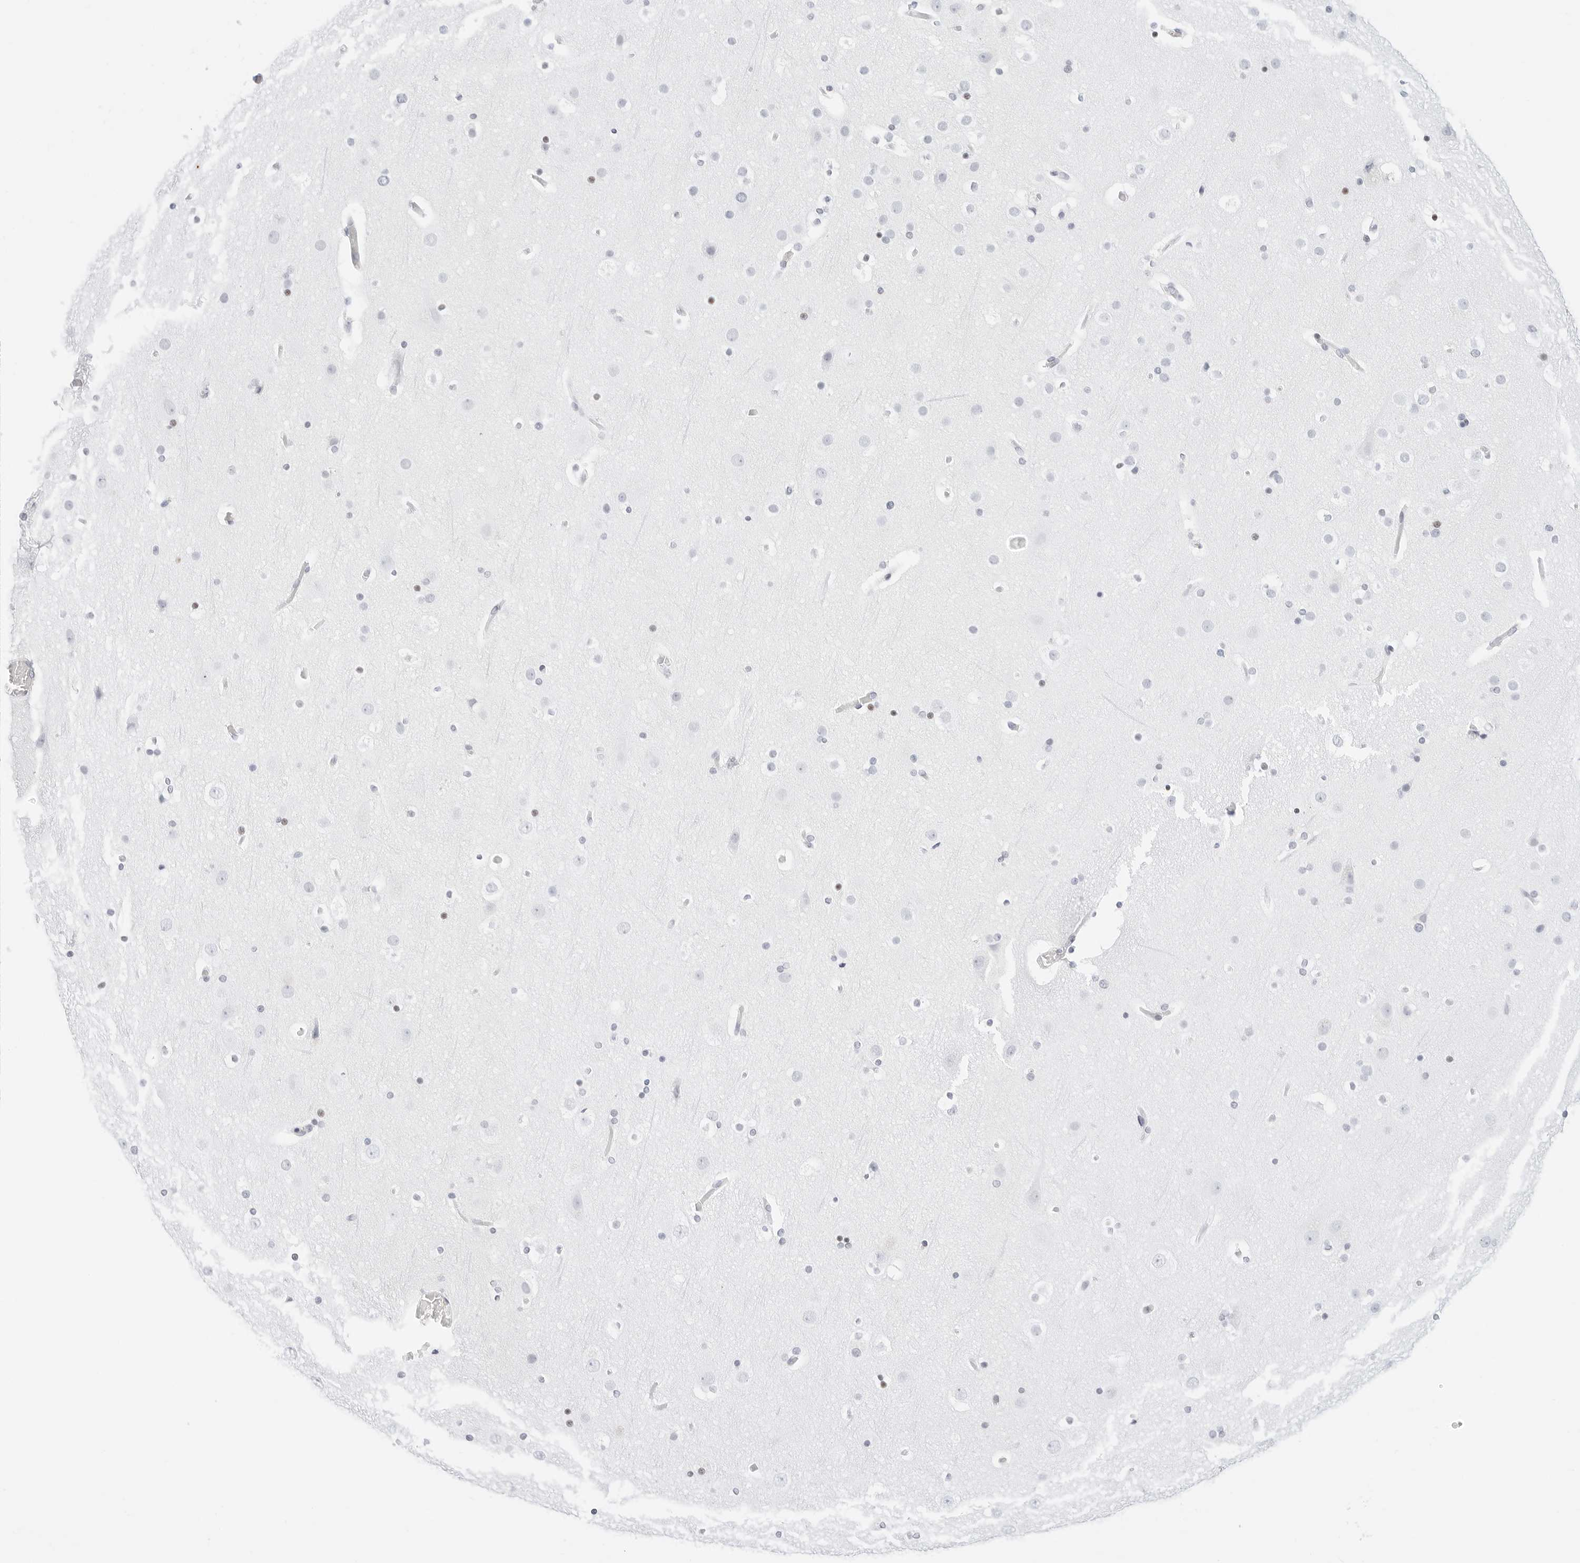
{"staining": {"intensity": "negative", "quantity": "none", "location": "none"}, "tissue": "cerebral cortex", "cell_type": "Endothelial cells", "image_type": "normal", "snomed": [{"axis": "morphology", "description": "Normal tissue, NOS"}, {"axis": "topography", "description": "Cerebral cortex"}], "caption": "This is an immunohistochemistry micrograph of benign cerebral cortex. There is no positivity in endothelial cells.", "gene": "CDH1", "patient": {"sex": "male", "age": 57}}